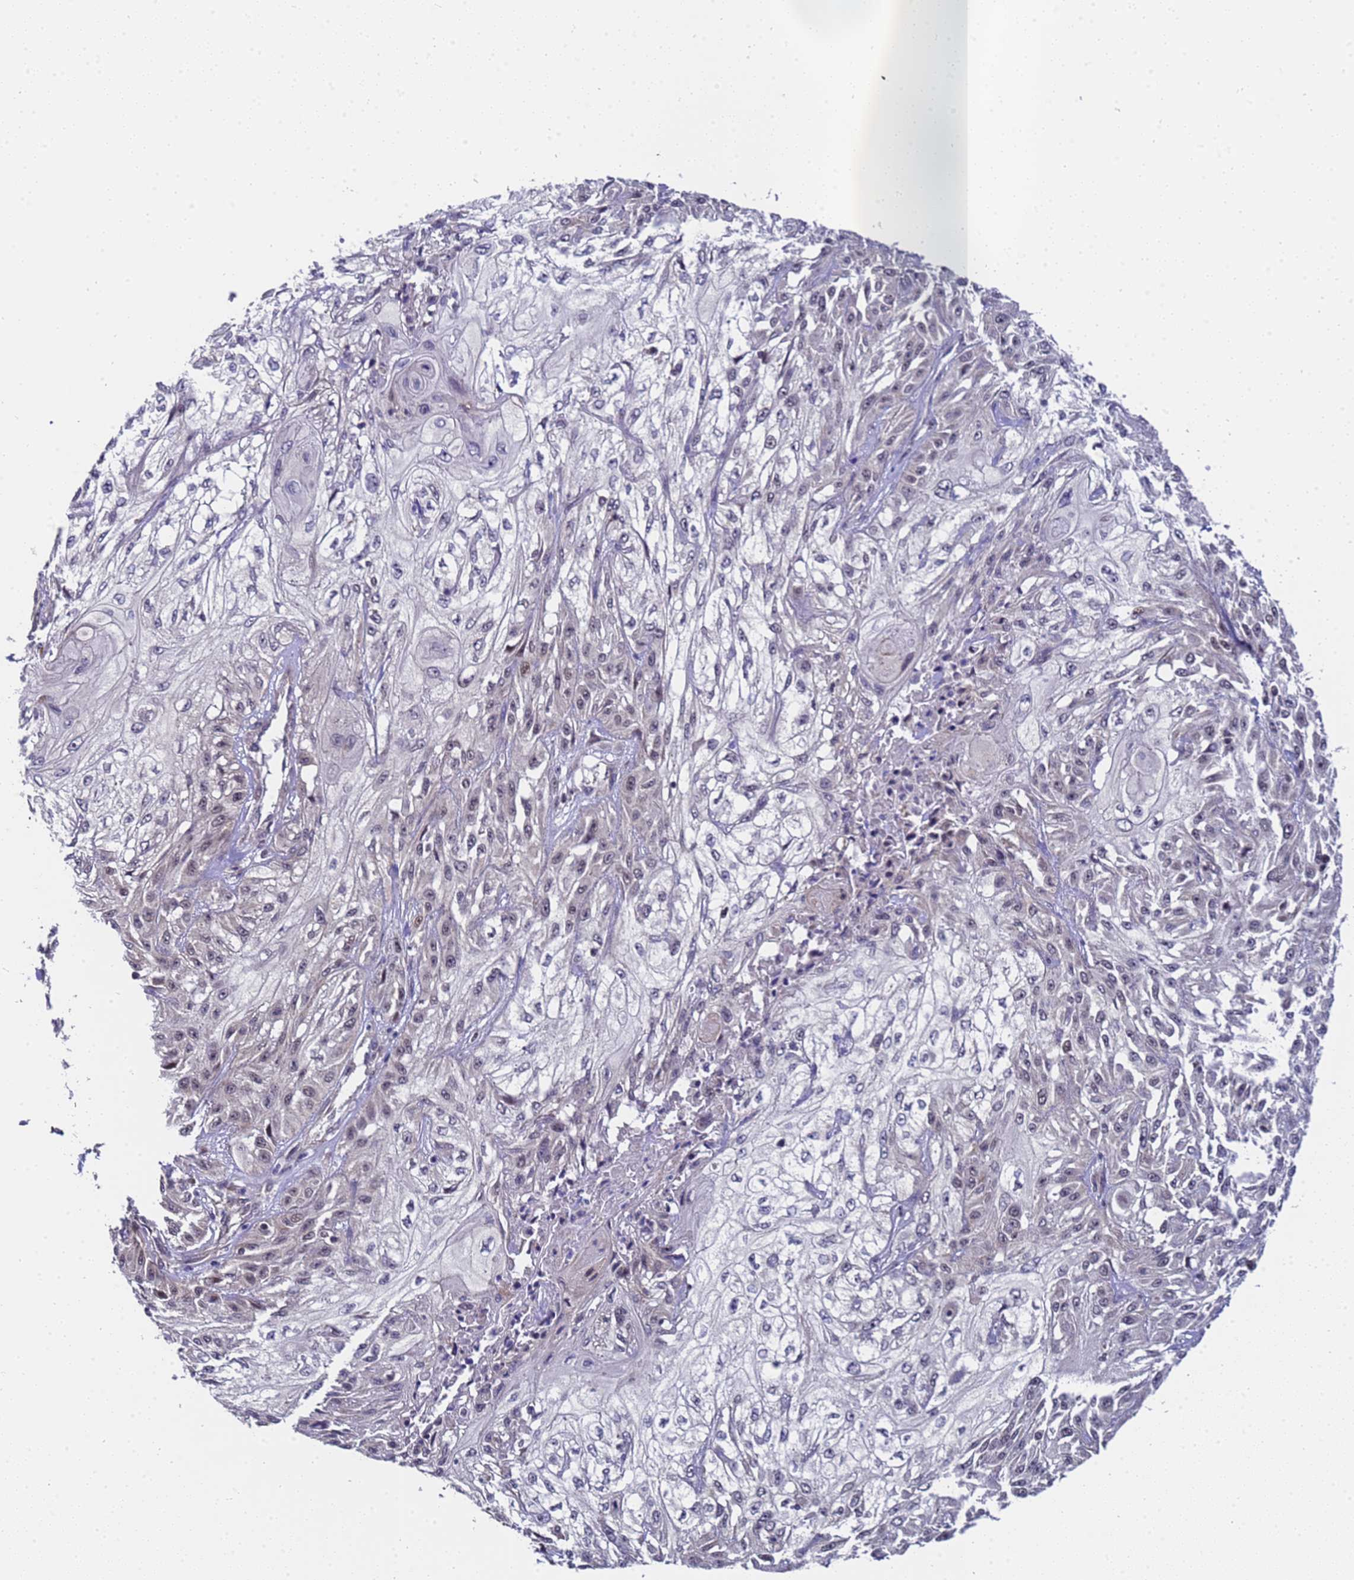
{"staining": {"intensity": "weak", "quantity": "<25%", "location": "nuclear"}, "tissue": "skin cancer", "cell_type": "Tumor cells", "image_type": "cancer", "snomed": [{"axis": "morphology", "description": "Squamous cell carcinoma, NOS"}, {"axis": "morphology", "description": "Squamous cell carcinoma, metastatic, NOS"}, {"axis": "topography", "description": "Skin"}, {"axis": "topography", "description": "Lymph node"}], "caption": "DAB (3,3'-diaminobenzidine) immunohistochemical staining of squamous cell carcinoma (skin) demonstrates no significant staining in tumor cells.", "gene": "ANAPC13", "patient": {"sex": "male", "age": 75}}